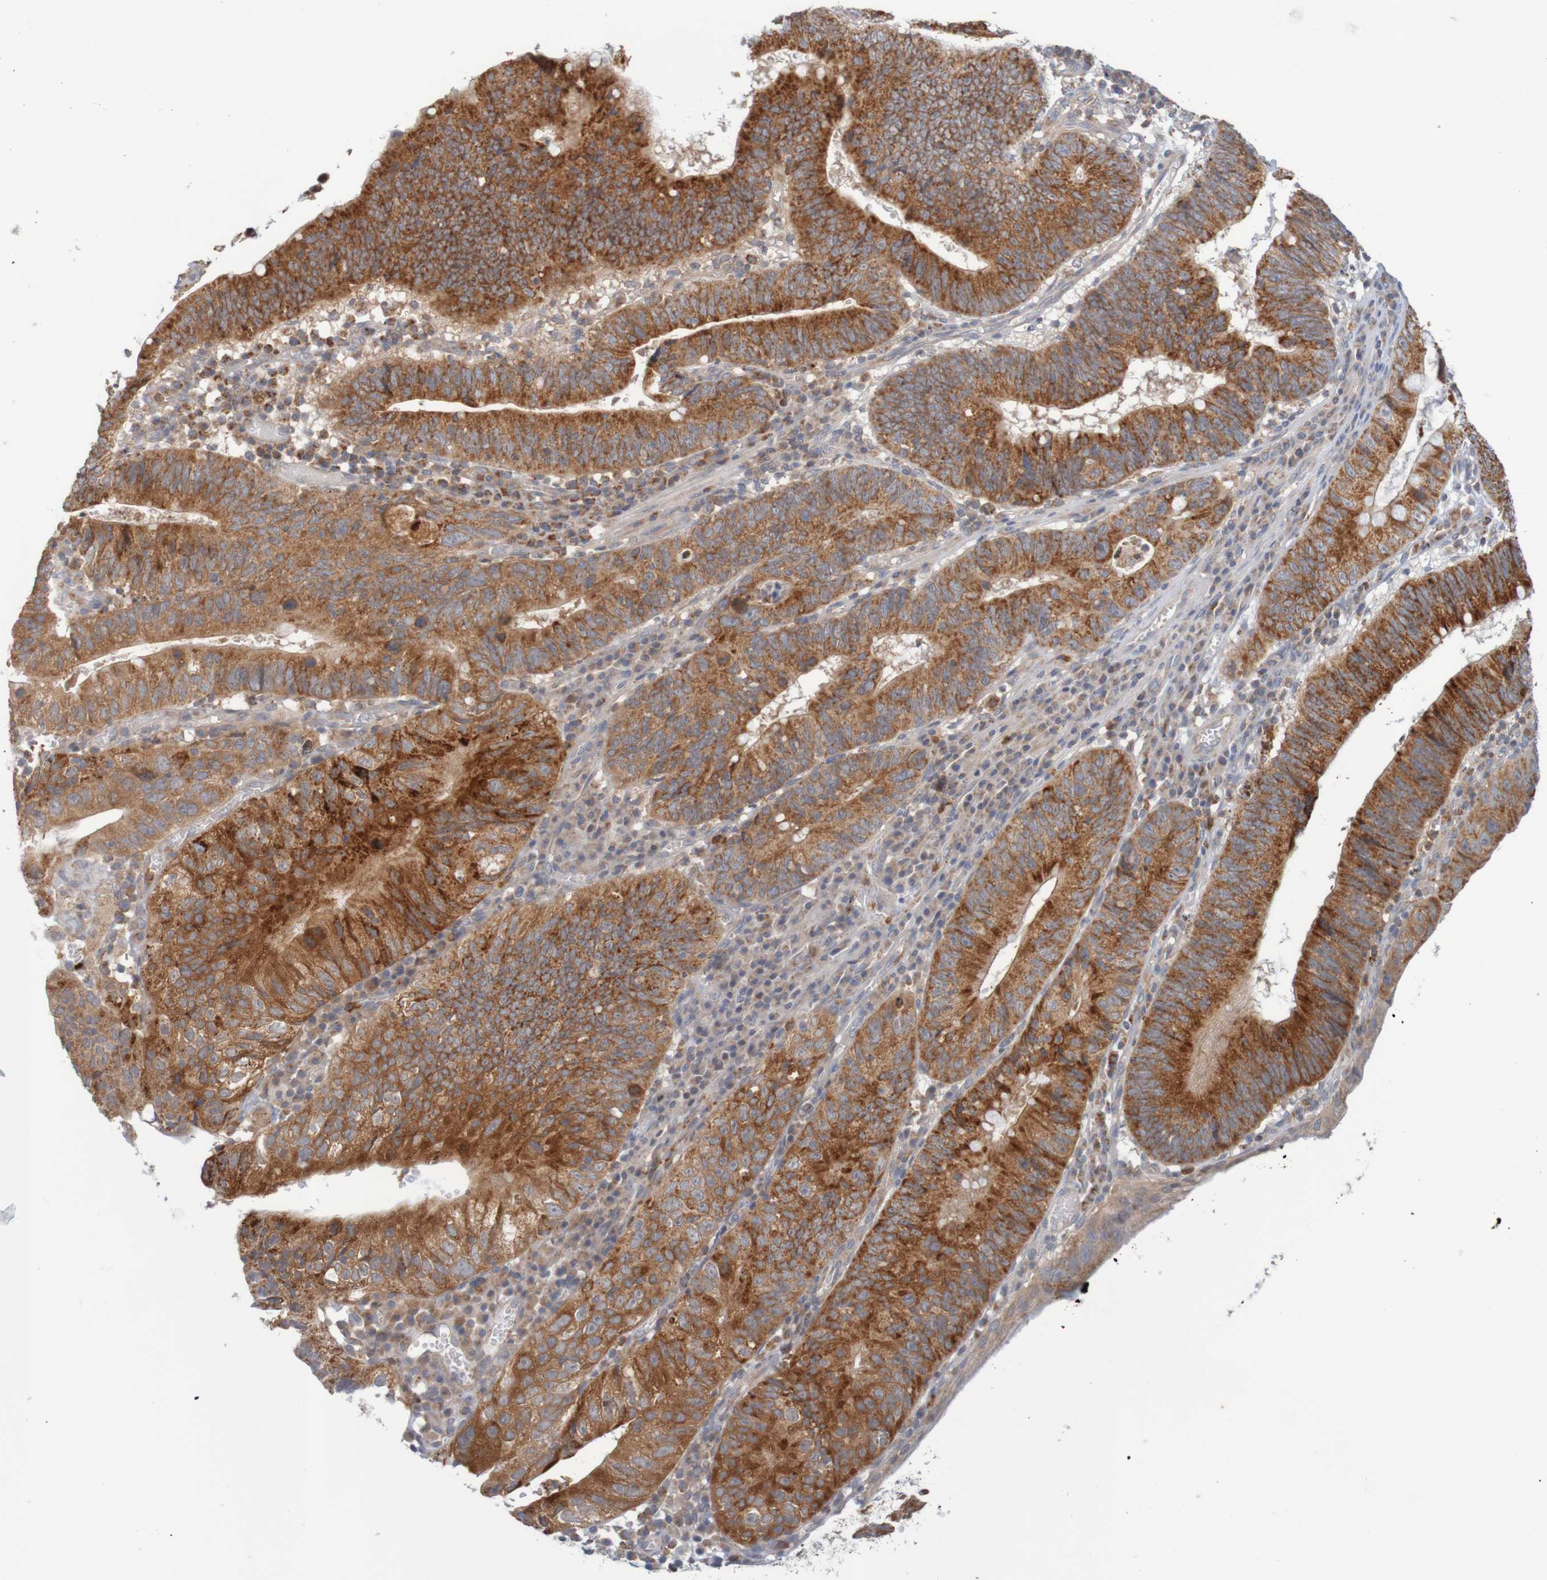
{"staining": {"intensity": "strong", "quantity": ">75%", "location": "cytoplasmic/membranous"}, "tissue": "stomach cancer", "cell_type": "Tumor cells", "image_type": "cancer", "snomed": [{"axis": "morphology", "description": "Adenocarcinoma, NOS"}, {"axis": "topography", "description": "Stomach"}], "caption": "Strong cytoplasmic/membranous expression is present in about >75% of tumor cells in stomach cancer.", "gene": "NAV2", "patient": {"sex": "male", "age": 59}}